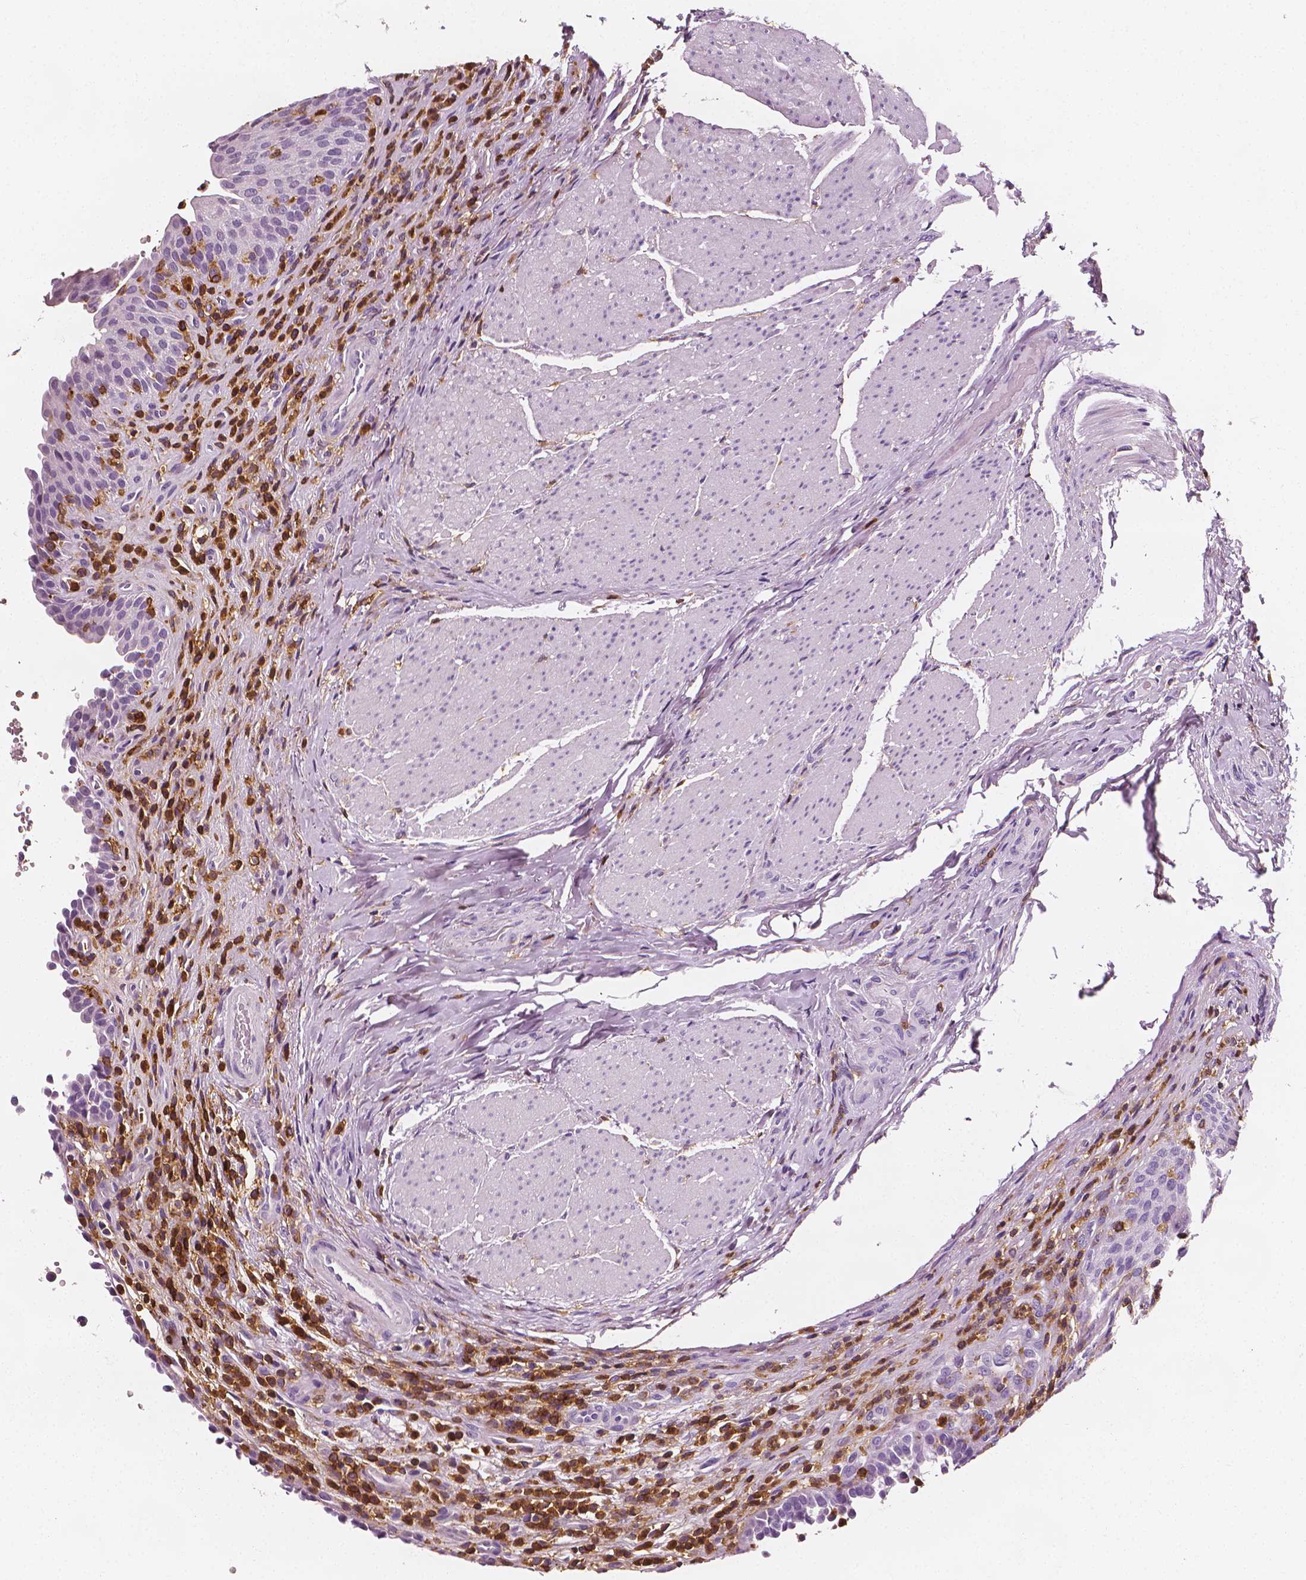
{"staining": {"intensity": "negative", "quantity": "none", "location": "none"}, "tissue": "urinary bladder", "cell_type": "Urothelial cells", "image_type": "normal", "snomed": [{"axis": "morphology", "description": "Normal tissue, NOS"}, {"axis": "topography", "description": "Urinary bladder"}, {"axis": "topography", "description": "Peripheral nerve tissue"}], "caption": "Immunohistochemical staining of unremarkable human urinary bladder demonstrates no significant expression in urothelial cells.", "gene": "PTPRC", "patient": {"sex": "male", "age": 66}}